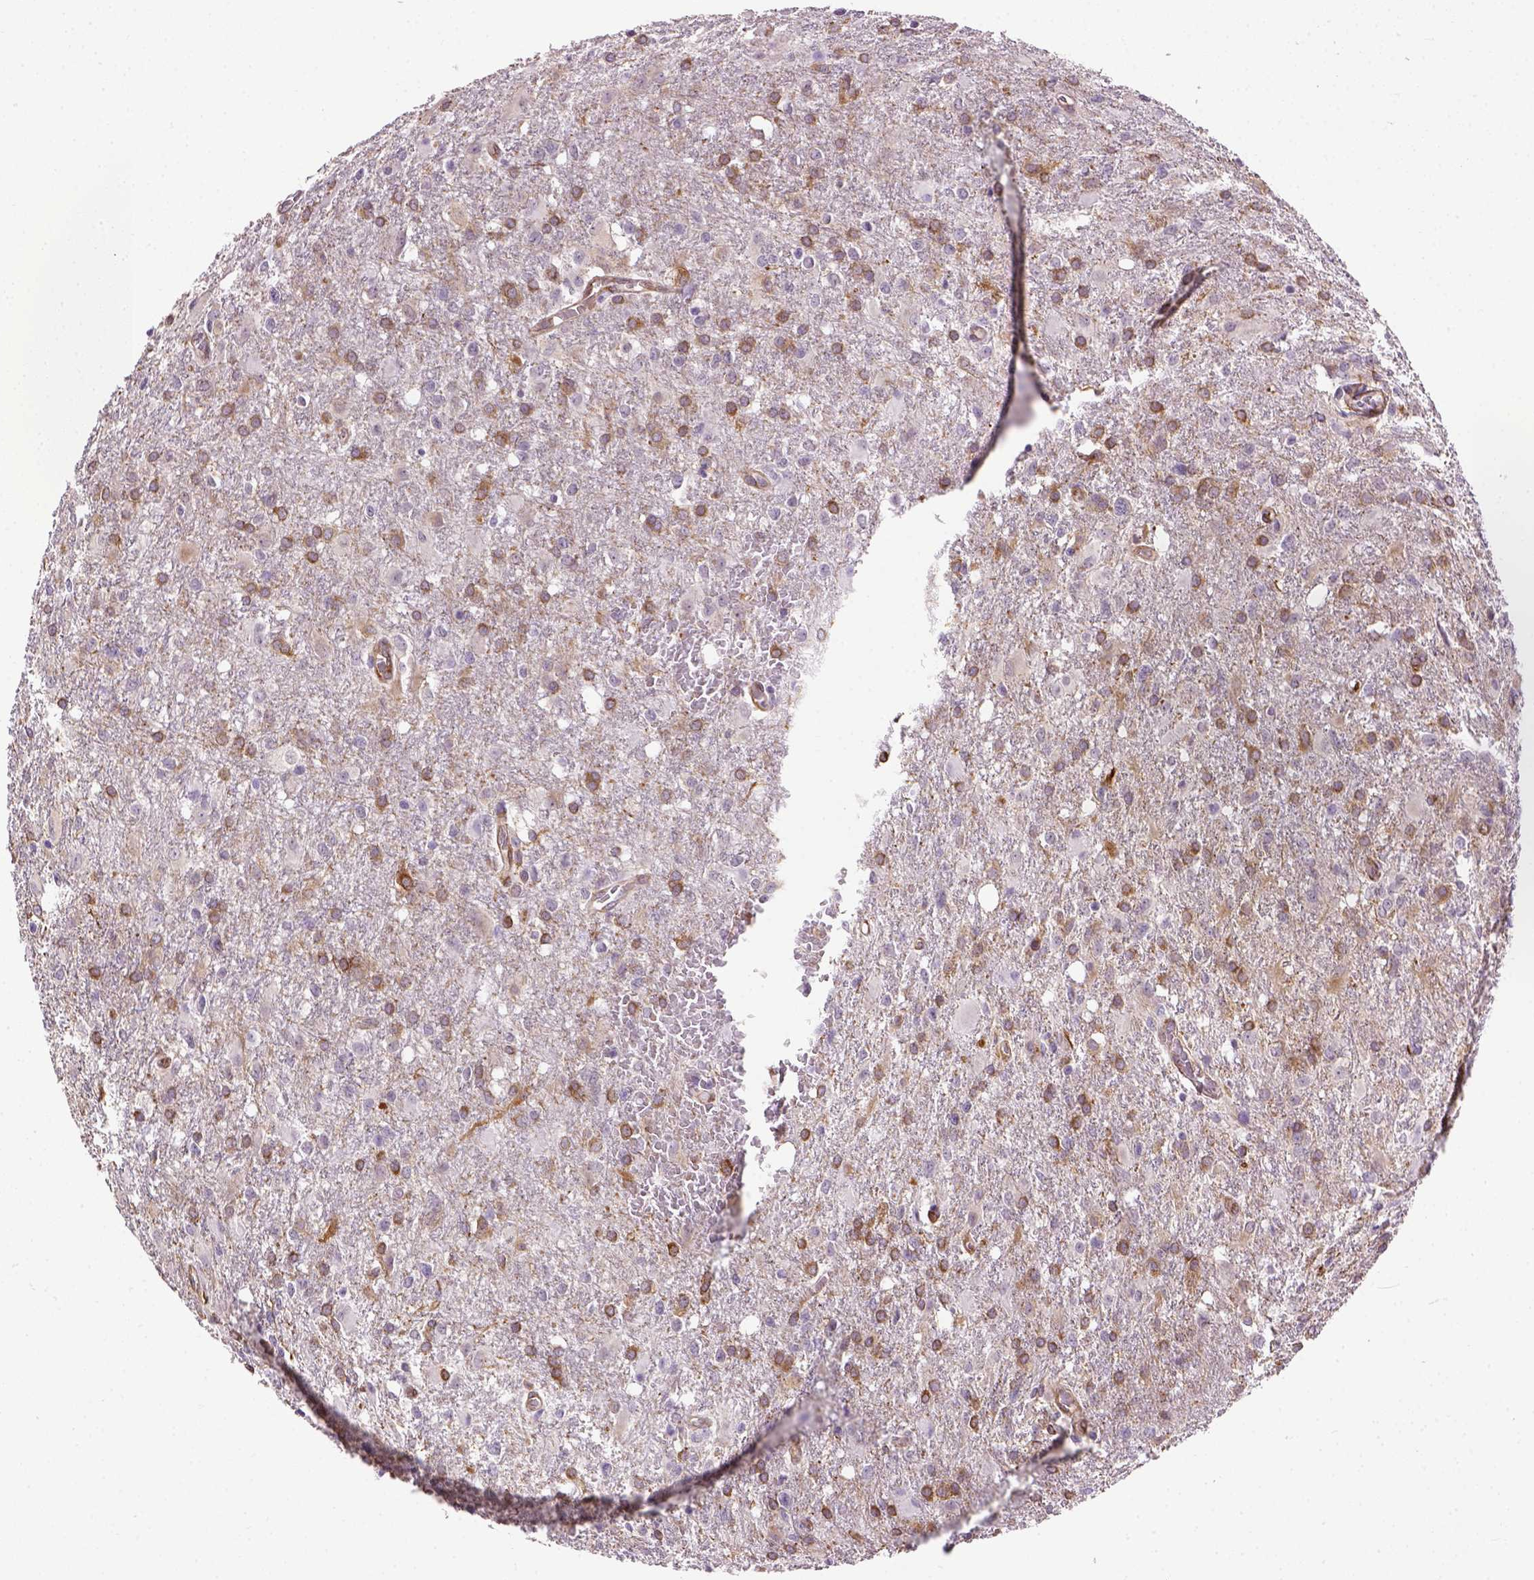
{"staining": {"intensity": "strong", "quantity": "<25%", "location": "cytoplasmic/membranous"}, "tissue": "glioma", "cell_type": "Tumor cells", "image_type": "cancer", "snomed": [{"axis": "morphology", "description": "Glioma, malignant, High grade"}, {"axis": "topography", "description": "Brain"}], "caption": "High-grade glioma (malignant) stained for a protein reveals strong cytoplasmic/membranous positivity in tumor cells.", "gene": "KAZN", "patient": {"sex": "male", "age": 68}}